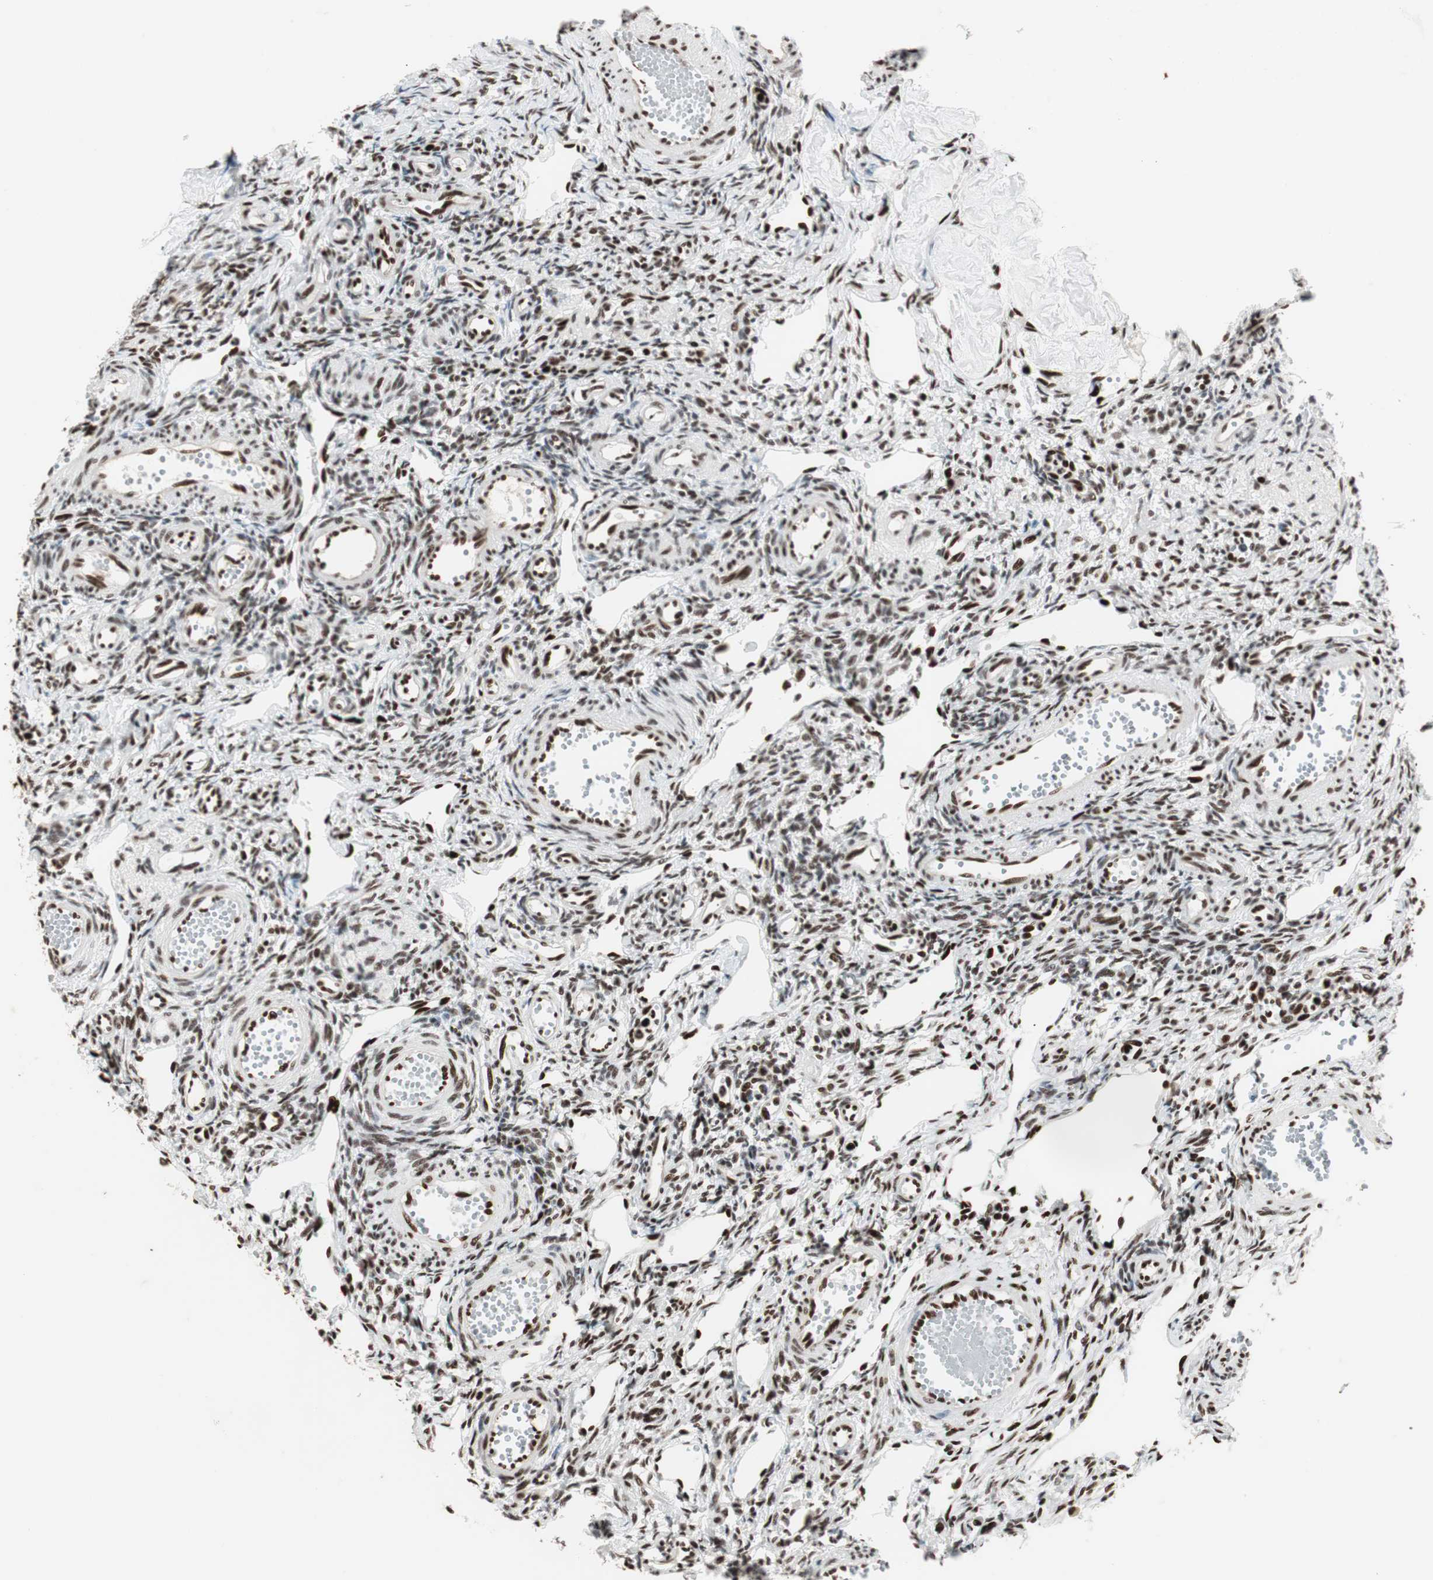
{"staining": {"intensity": "moderate", "quantity": ">75%", "location": "nuclear"}, "tissue": "ovary", "cell_type": "Ovarian stroma cells", "image_type": "normal", "snomed": [{"axis": "morphology", "description": "Normal tissue, NOS"}, {"axis": "topography", "description": "Ovary"}], "caption": "Ovary stained with a brown dye exhibits moderate nuclear positive expression in about >75% of ovarian stroma cells.", "gene": "PSME3", "patient": {"sex": "female", "age": 33}}